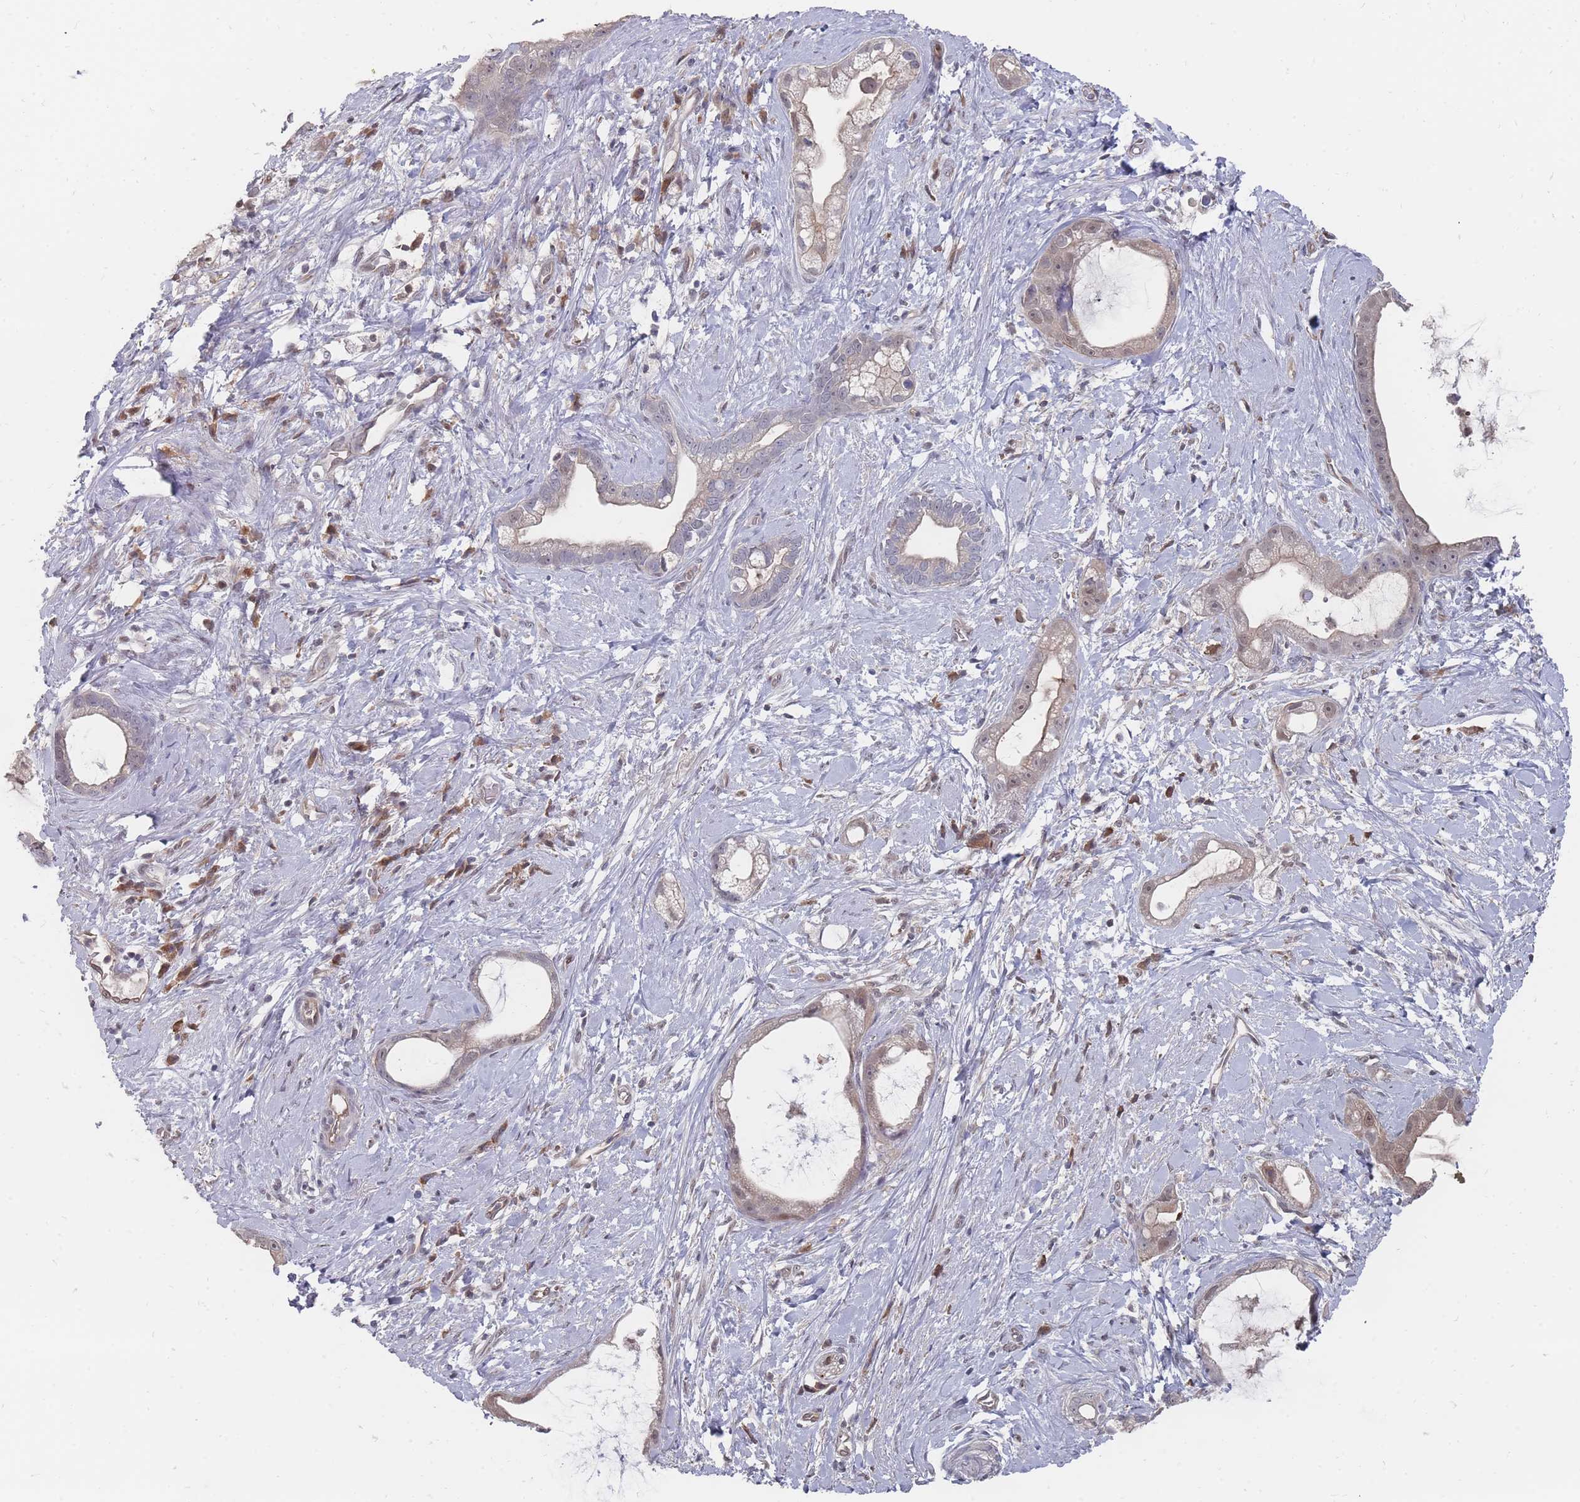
{"staining": {"intensity": "weak", "quantity": "25%-75%", "location": "cytoplasmic/membranous,nuclear"}, "tissue": "stomach cancer", "cell_type": "Tumor cells", "image_type": "cancer", "snomed": [{"axis": "morphology", "description": "Adenocarcinoma, NOS"}, {"axis": "topography", "description": "Stomach"}], "caption": "Weak cytoplasmic/membranous and nuclear protein staining is identified in about 25%-75% of tumor cells in adenocarcinoma (stomach).", "gene": "NKD1", "patient": {"sex": "male", "age": 55}}